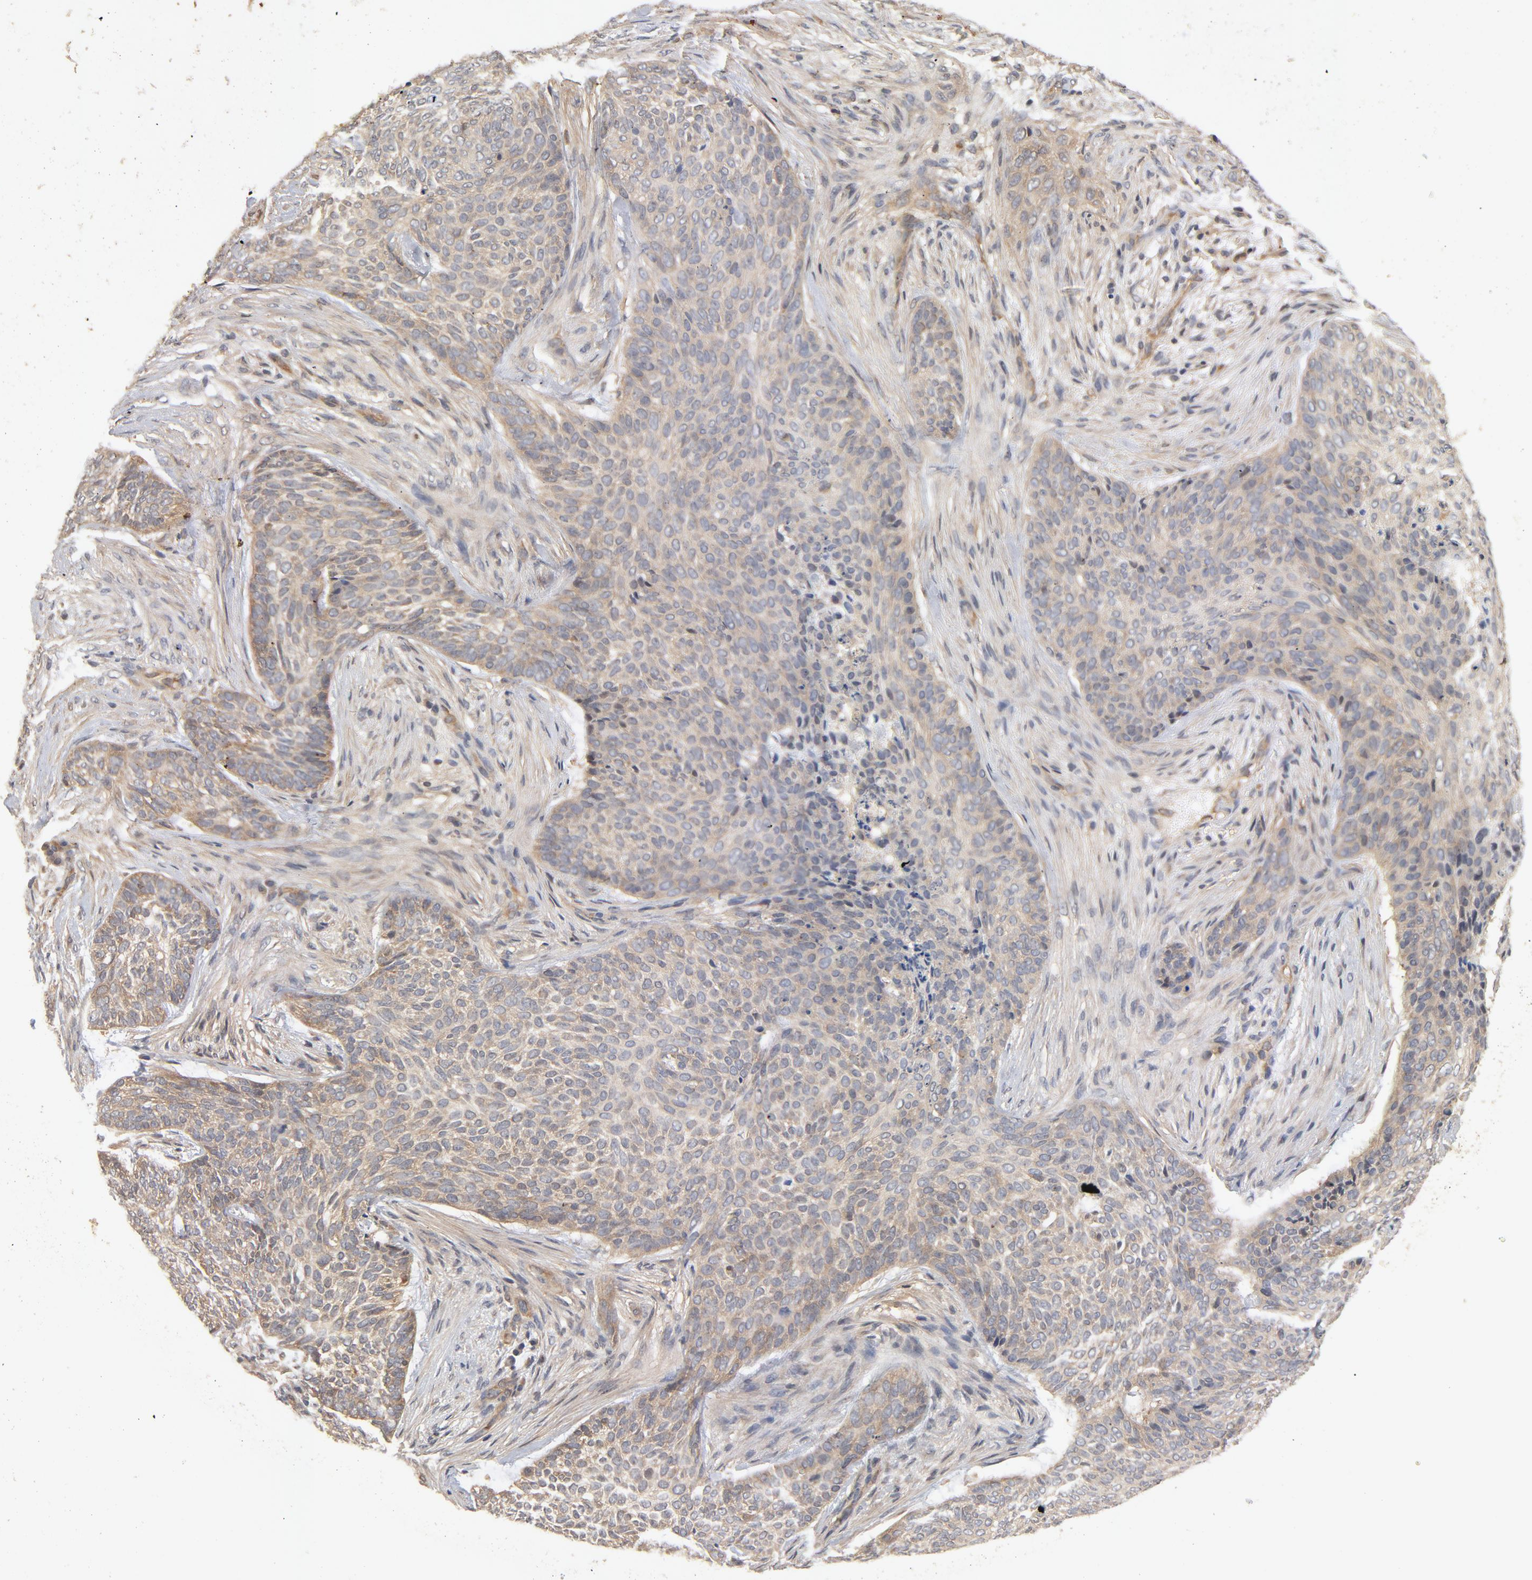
{"staining": {"intensity": "weak", "quantity": ">75%", "location": "cytoplasmic/membranous"}, "tissue": "skin cancer", "cell_type": "Tumor cells", "image_type": "cancer", "snomed": [{"axis": "morphology", "description": "Basal cell carcinoma"}, {"axis": "topography", "description": "Skin"}], "caption": "IHC image of neoplastic tissue: basal cell carcinoma (skin) stained using immunohistochemistry (IHC) demonstrates low levels of weak protein expression localized specifically in the cytoplasmic/membranous of tumor cells, appearing as a cytoplasmic/membranous brown color.", "gene": "CDC37", "patient": {"sex": "male", "age": 91}}